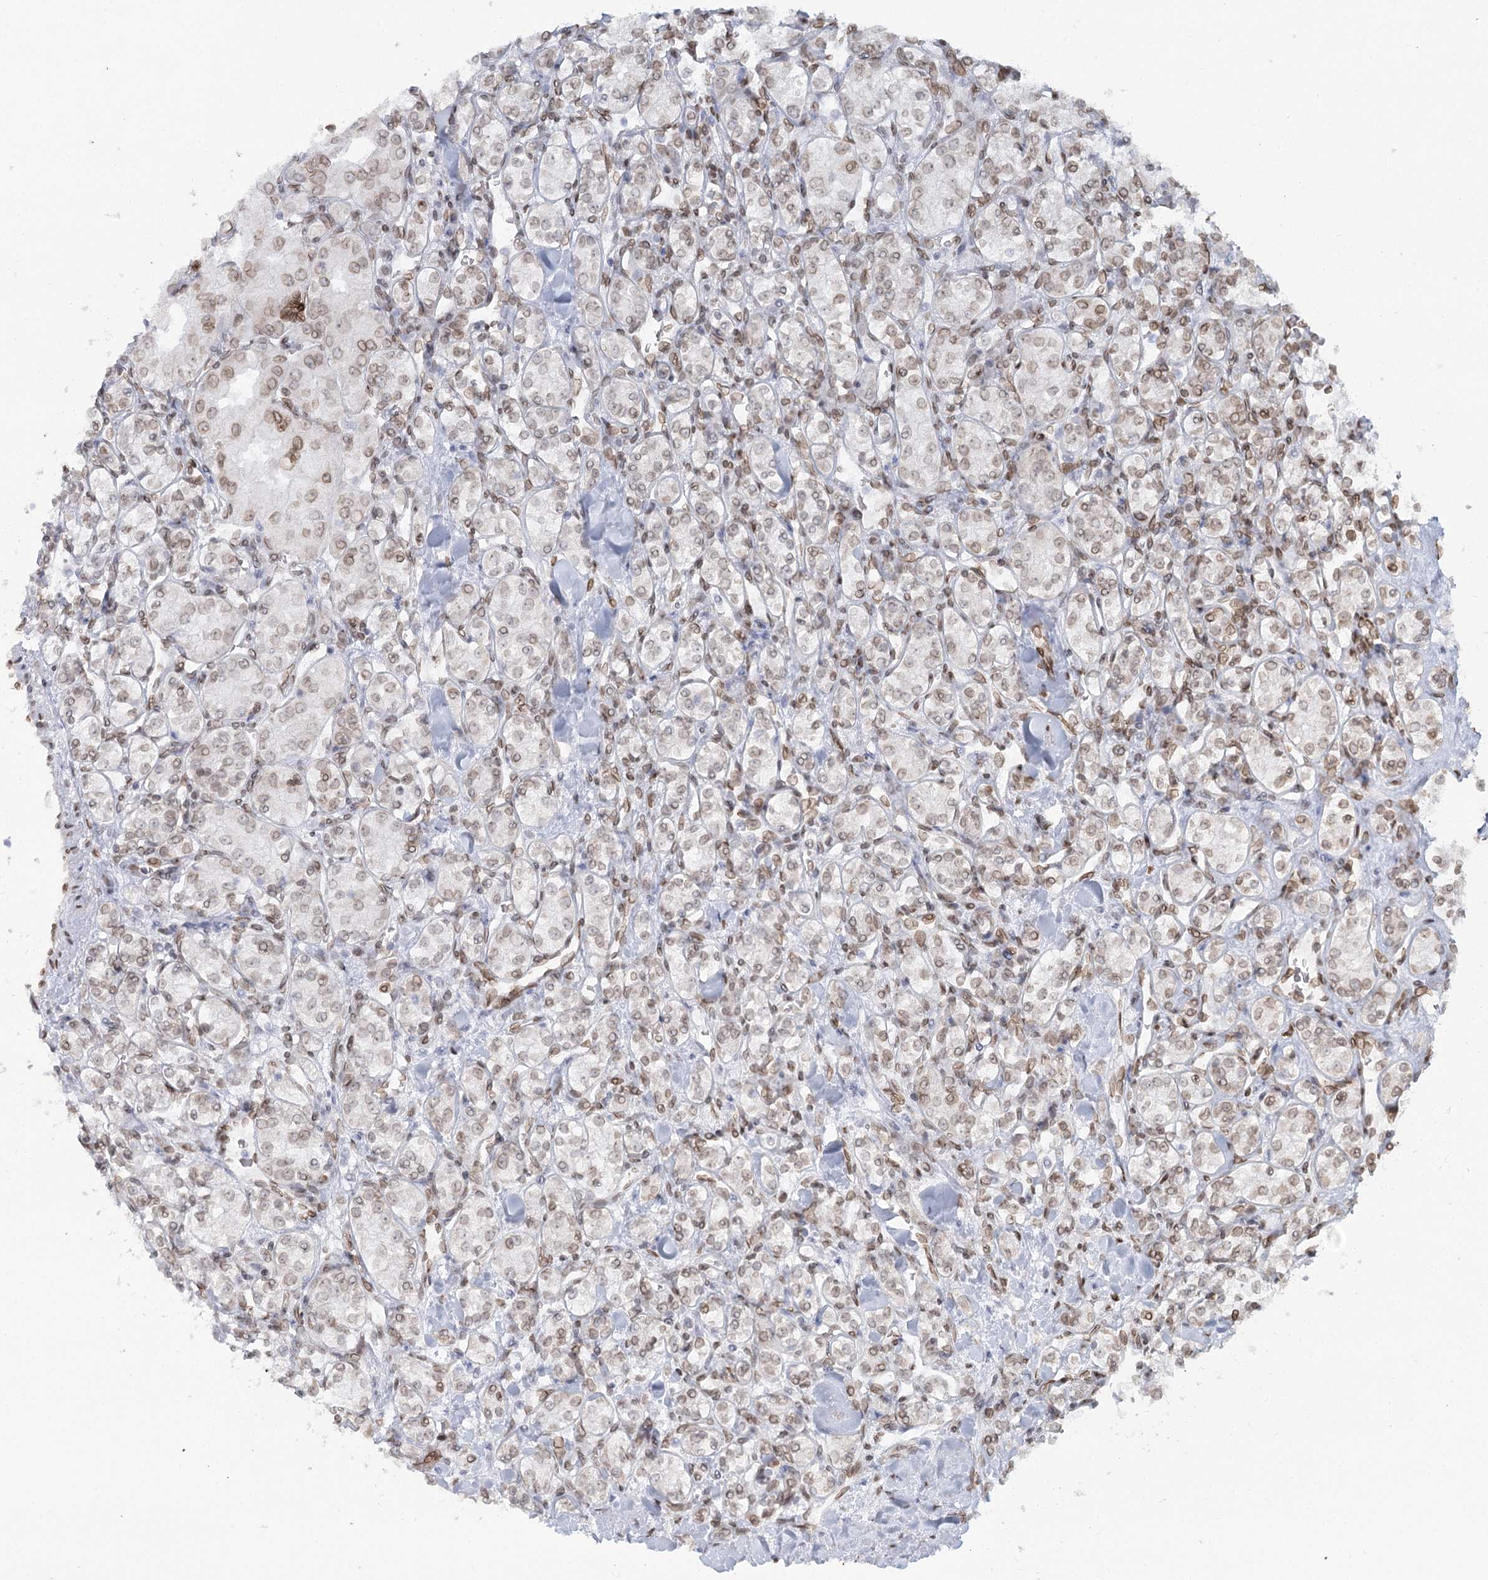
{"staining": {"intensity": "weak", "quantity": ">75%", "location": "nuclear"}, "tissue": "renal cancer", "cell_type": "Tumor cells", "image_type": "cancer", "snomed": [{"axis": "morphology", "description": "Adenocarcinoma, NOS"}, {"axis": "topography", "description": "Kidney"}], "caption": "An image of human renal cancer (adenocarcinoma) stained for a protein demonstrates weak nuclear brown staining in tumor cells.", "gene": "VWA5A", "patient": {"sex": "male", "age": 77}}